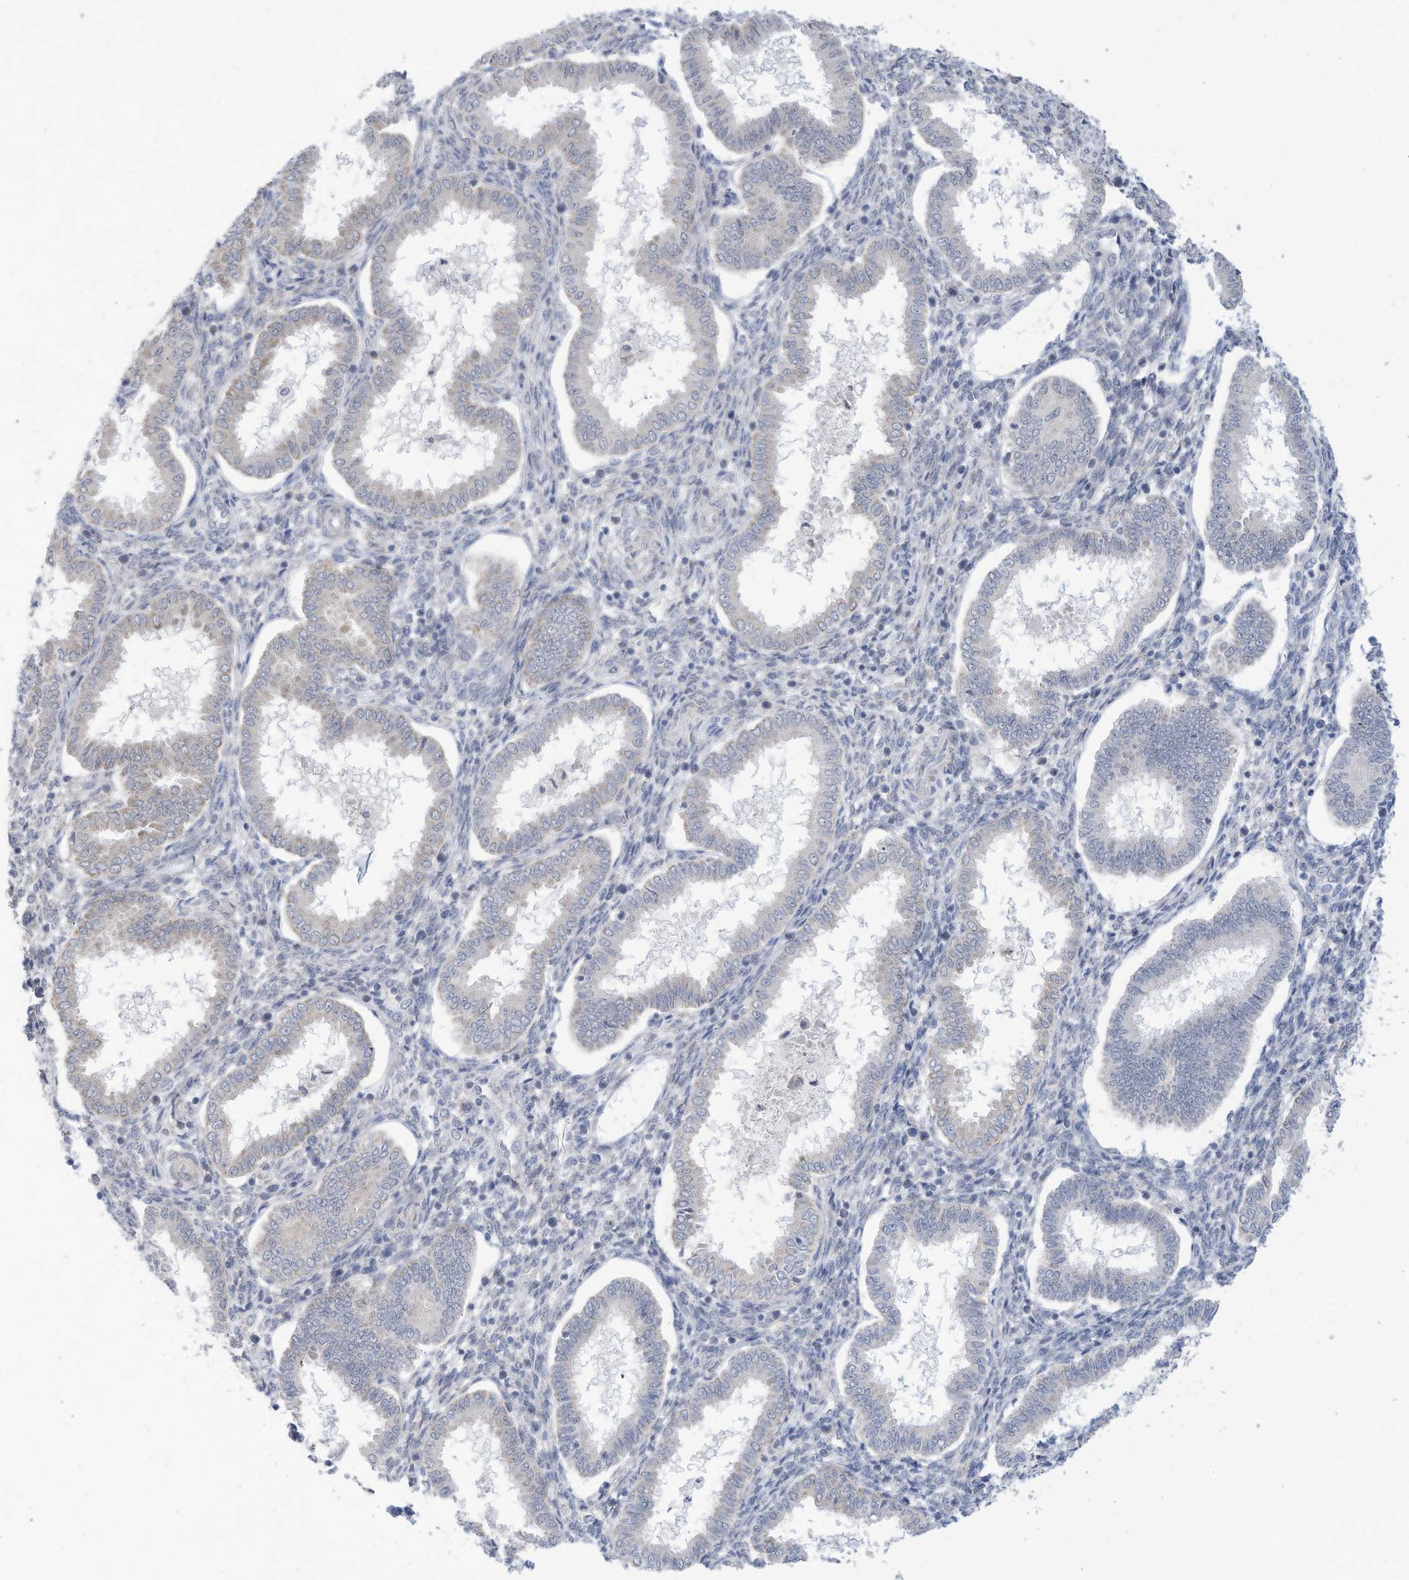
{"staining": {"intensity": "negative", "quantity": "none", "location": "none"}, "tissue": "endometrium", "cell_type": "Cells in endometrial stroma", "image_type": "normal", "snomed": [{"axis": "morphology", "description": "Normal tissue, NOS"}, {"axis": "topography", "description": "Endometrium"}], "caption": "Immunohistochemistry (IHC) image of unremarkable endometrium: human endometrium stained with DAB displays no significant protein expression in cells in endometrial stroma.", "gene": "ZNF292", "patient": {"sex": "female", "age": 24}}